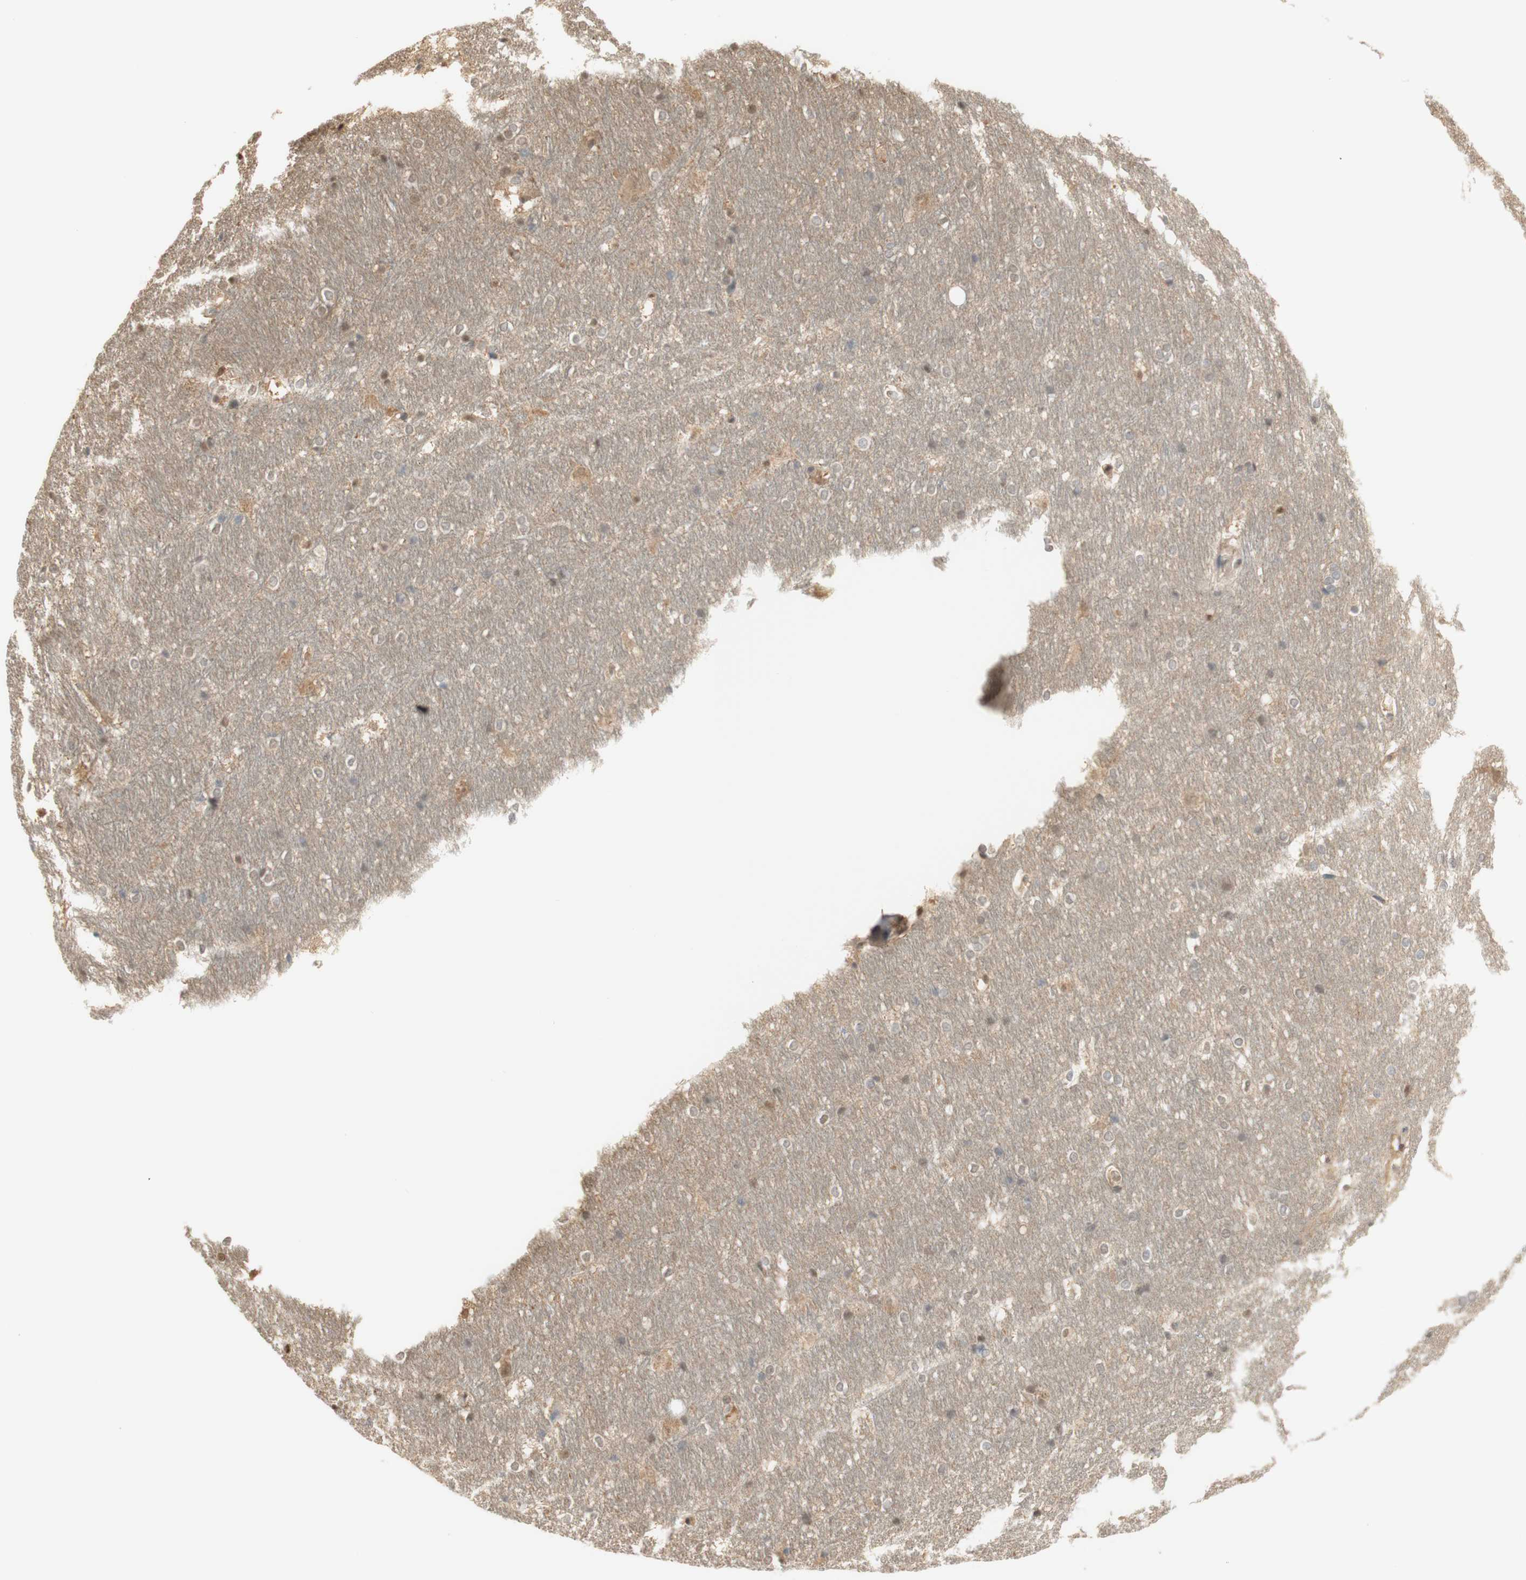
{"staining": {"intensity": "weak", "quantity": "<25%", "location": "cytoplasmic/membranous,nuclear"}, "tissue": "hippocampus", "cell_type": "Glial cells", "image_type": "normal", "snomed": [{"axis": "morphology", "description": "Normal tissue, NOS"}, {"axis": "topography", "description": "Hippocampus"}], "caption": "Glial cells are negative for brown protein staining in benign hippocampus. (IHC, brightfield microscopy, high magnification).", "gene": "NAP1L4", "patient": {"sex": "female", "age": 19}}